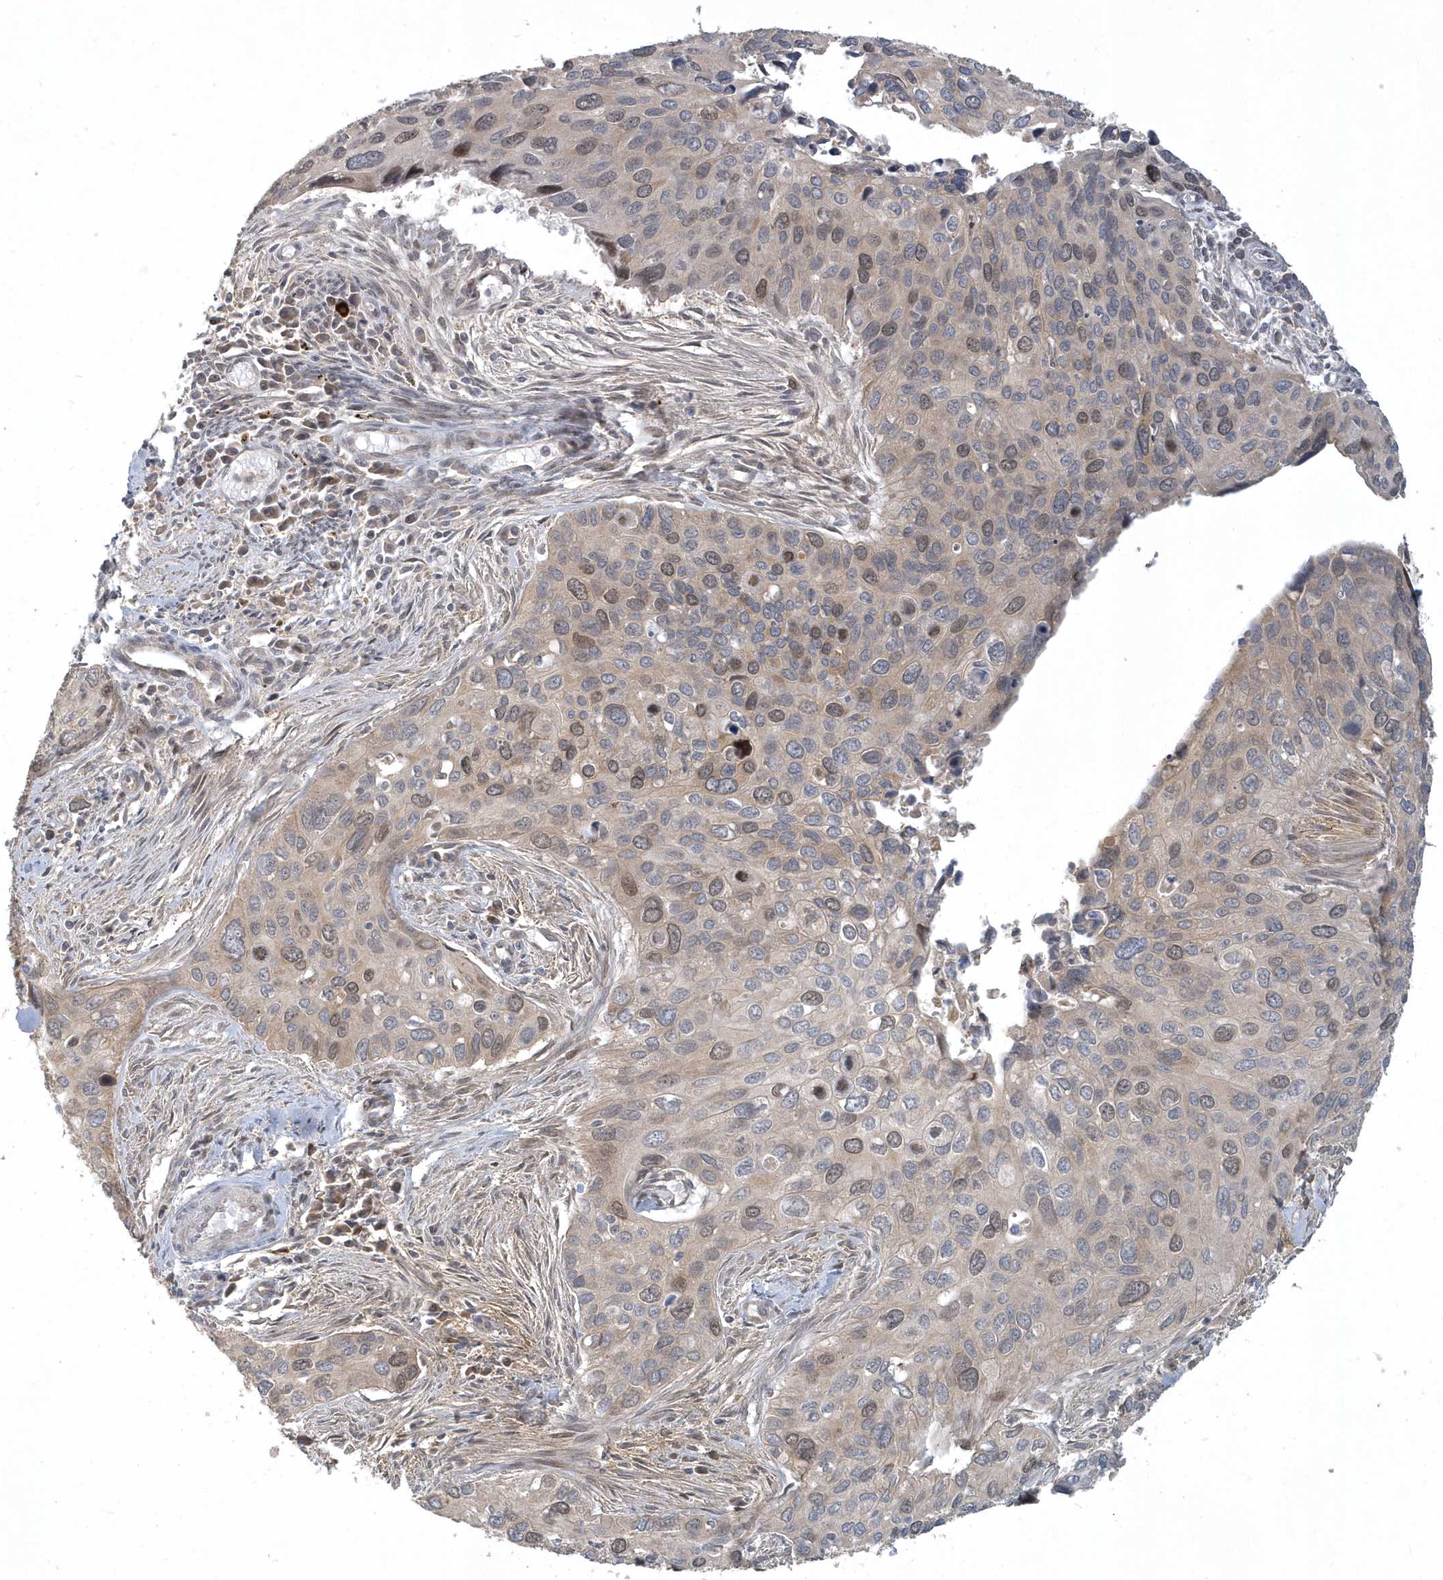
{"staining": {"intensity": "moderate", "quantity": "<25%", "location": "nuclear"}, "tissue": "cervical cancer", "cell_type": "Tumor cells", "image_type": "cancer", "snomed": [{"axis": "morphology", "description": "Squamous cell carcinoma, NOS"}, {"axis": "topography", "description": "Cervix"}], "caption": "DAB (3,3'-diaminobenzidine) immunohistochemical staining of squamous cell carcinoma (cervical) demonstrates moderate nuclear protein expression in about <25% of tumor cells. The protein is shown in brown color, while the nuclei are stained blue.", "gene": "TRAIP", "patient": {"sex": "female", "age": 55}}